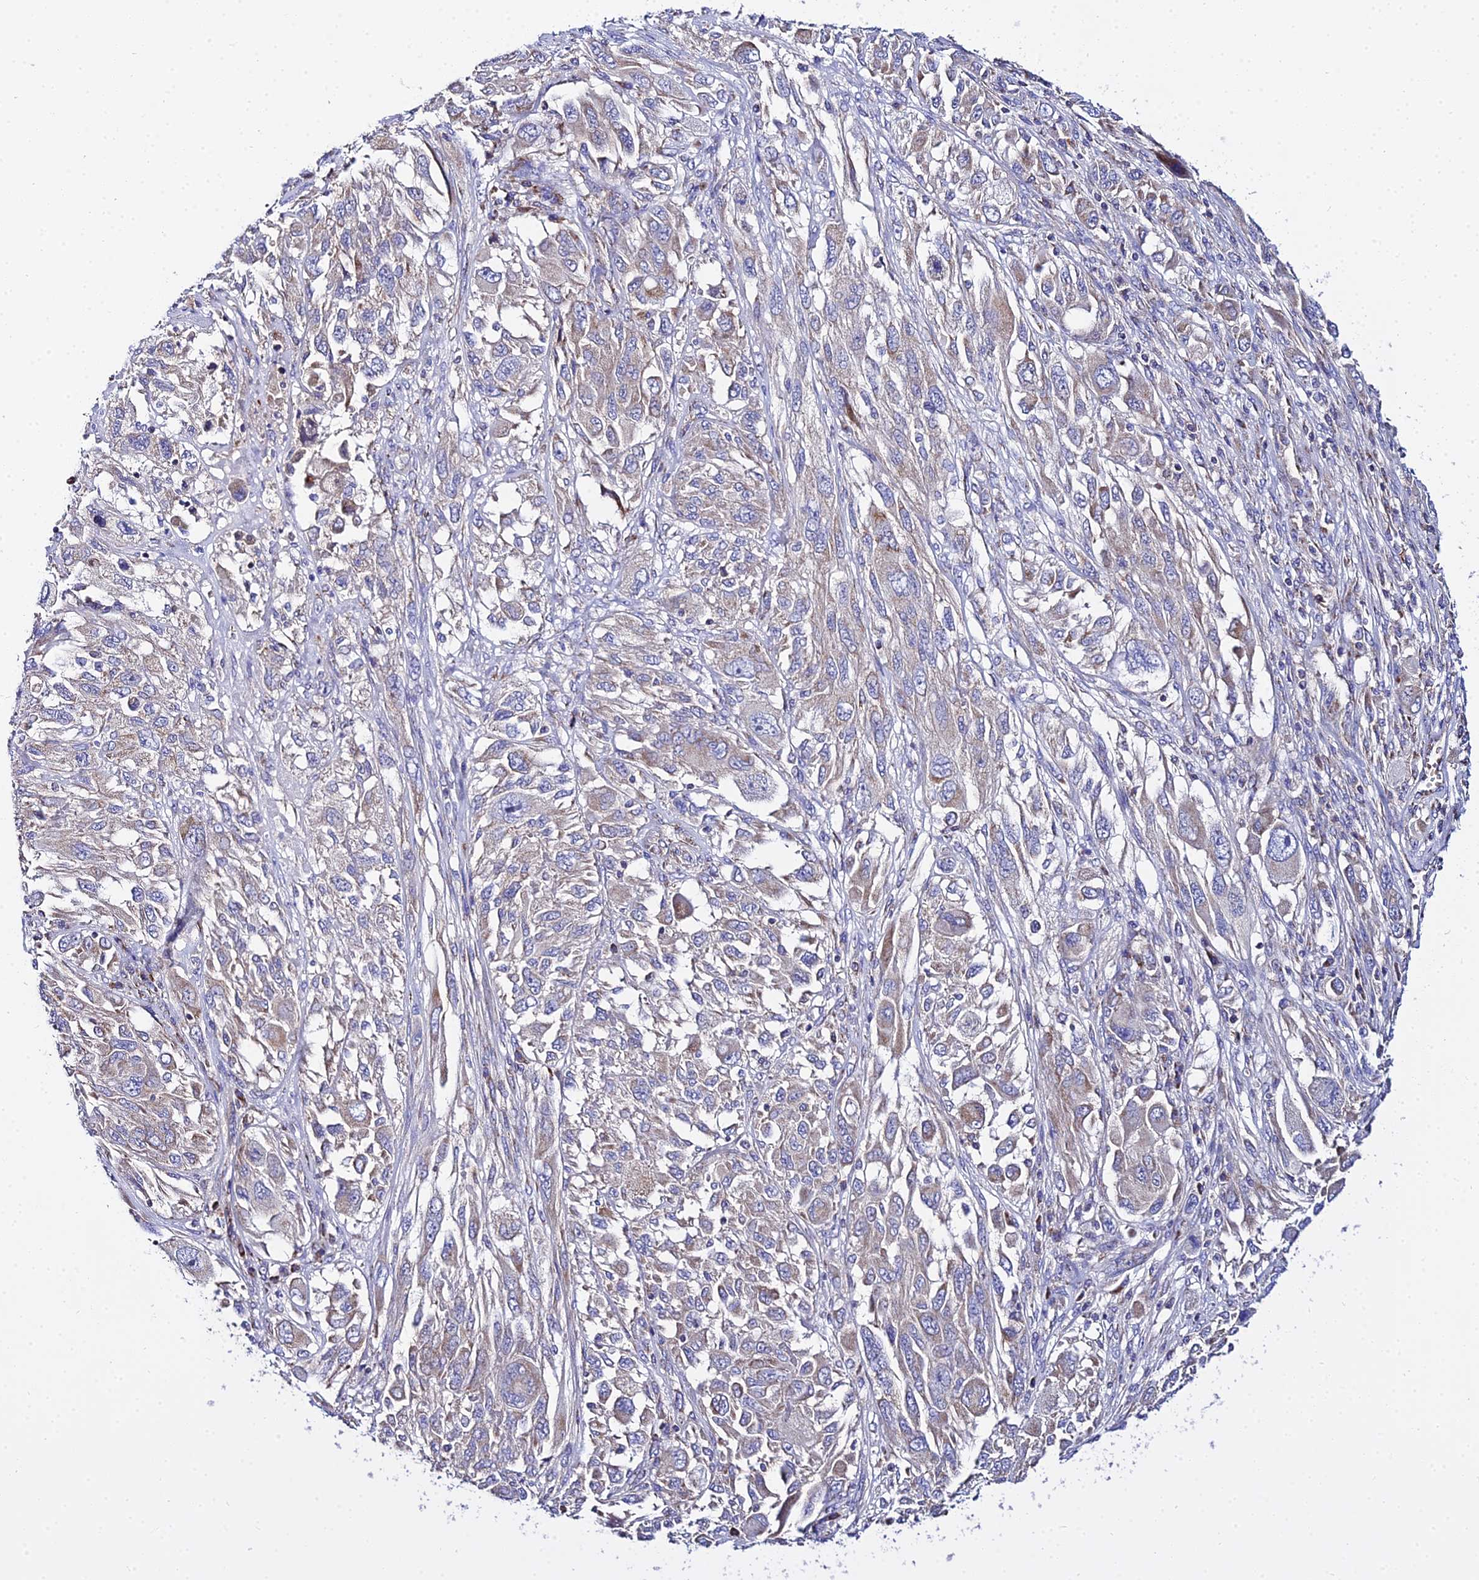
{"staining": {"intensity": "weak", "quantity": "25%-75%", "location": "cytoplasmic/membranous"}, "tissue": "melanoma", "cell_type": "Tumor cells", "image_type": "cancer", "snomed": [{"axis": "morphology", "description": "Malignant melanoma, NOS"}, {"axis": "topography", "description": "Skin"}], "caption": "Immunohistochemical staining of human malignant melanoma shows low levels of weak cytoplasmic/membranous staining in about 25%-75% of tumor cells. Nuclei are stained in blue.", "gene": "TYW5", "patient": {"sex": "female", "age": 91}}